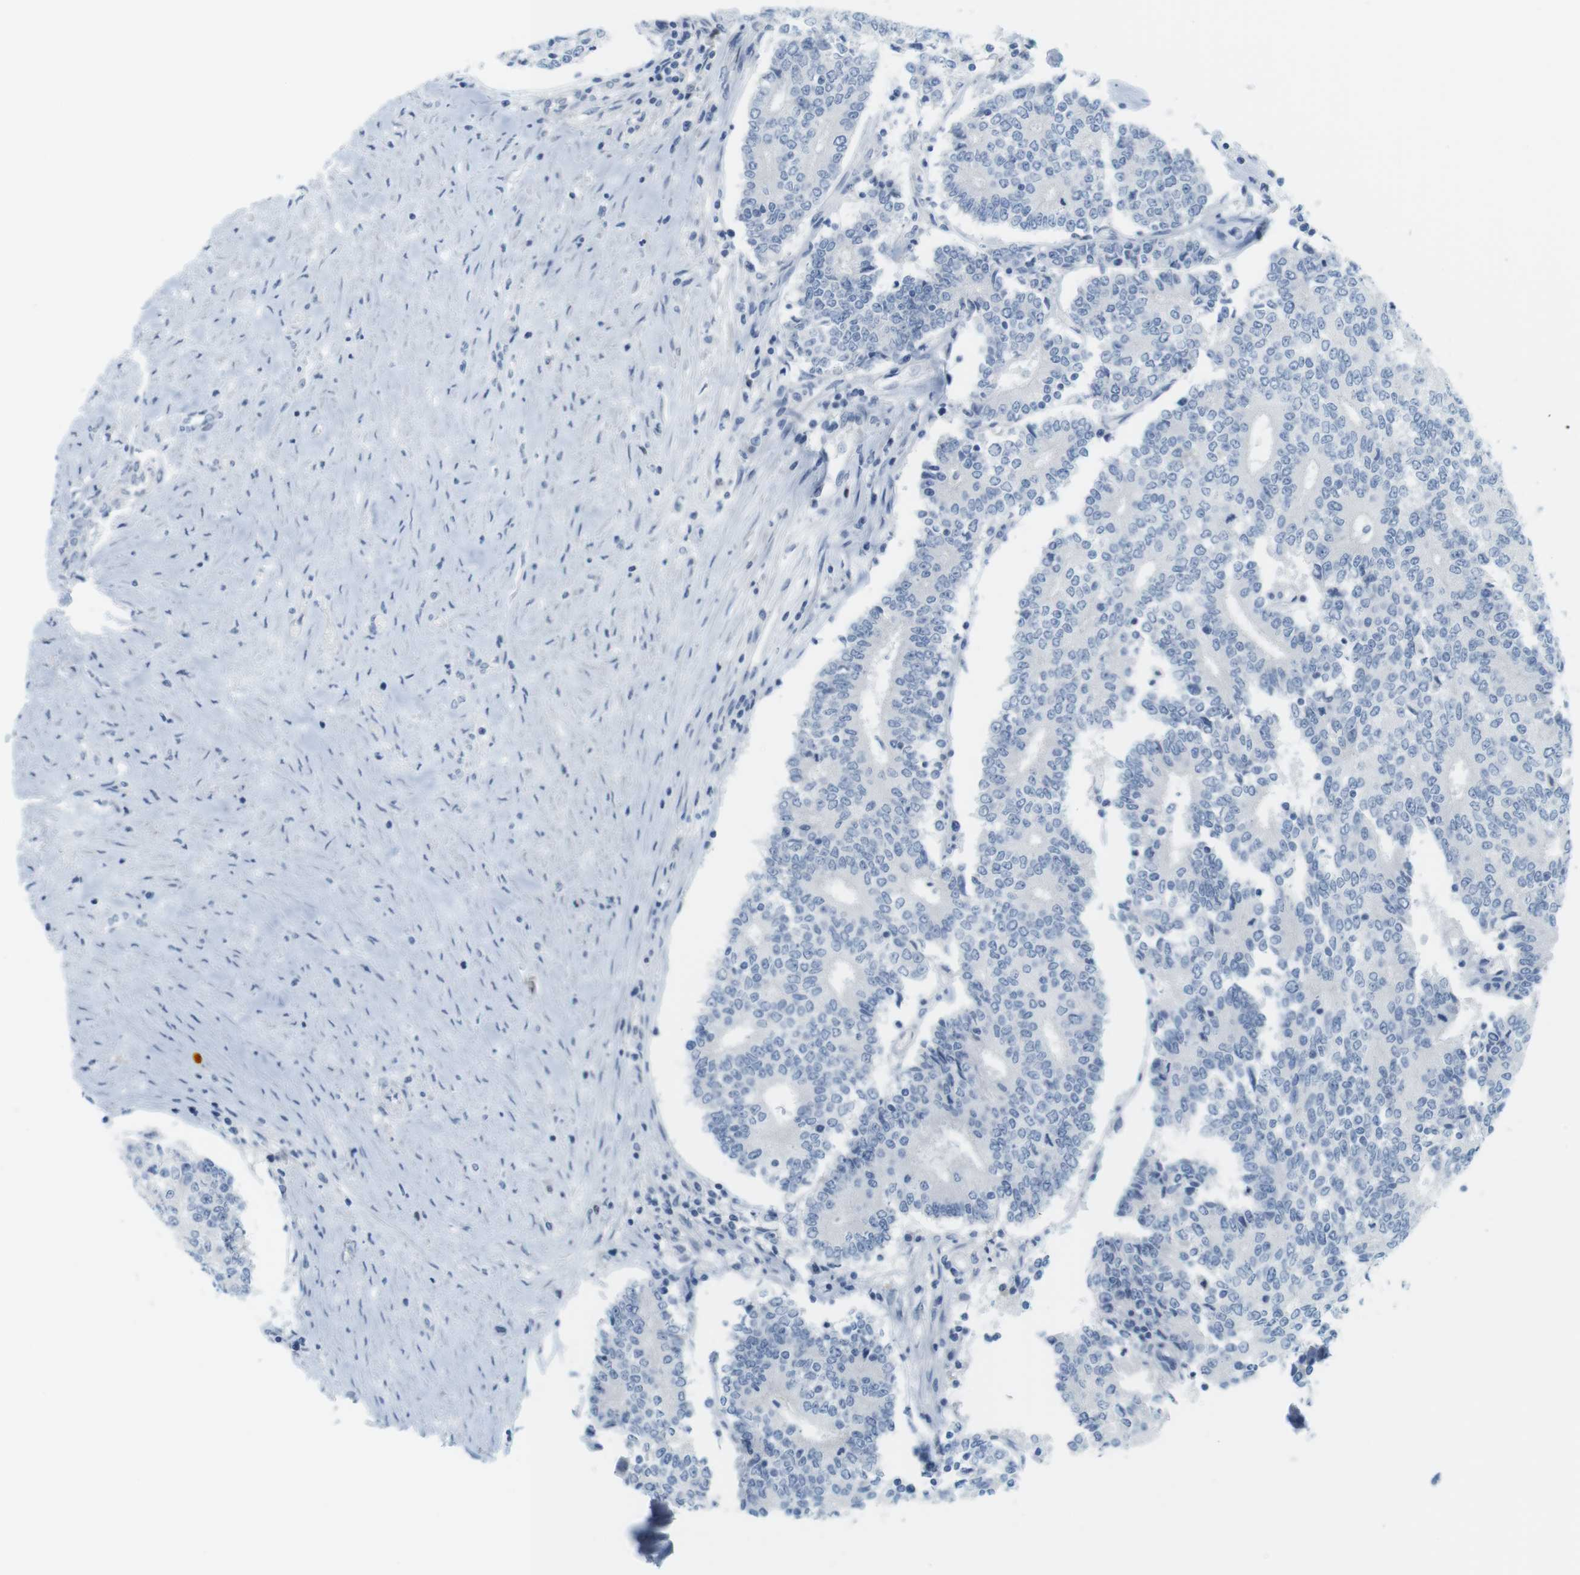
{"staining": {"intensity": "negative", "quantity": "none", "location": "none"}, "tissue": "prostate cancer", "cell_type": "Tumor cells", "image_type": "cancer", "snomed": [{"axis": "morphology", "description": "Normal tissue, NOS"}, {"axis": "morphology", "description": "Adenocarcinoma, High grade"}, {"axis": "topography", "description": "Prostate"}, {"axis": "topography", "description": "Seminal veicle"}], "caption": "Tumor cells are negative for protein expression in human prostate cancer. (DAB (3,3'-diaminobenzidine) immunohistochemistry (IHC), high magnification).", "gene": "CREB3L2", "patient": {"sex": "male", "age": 55}}